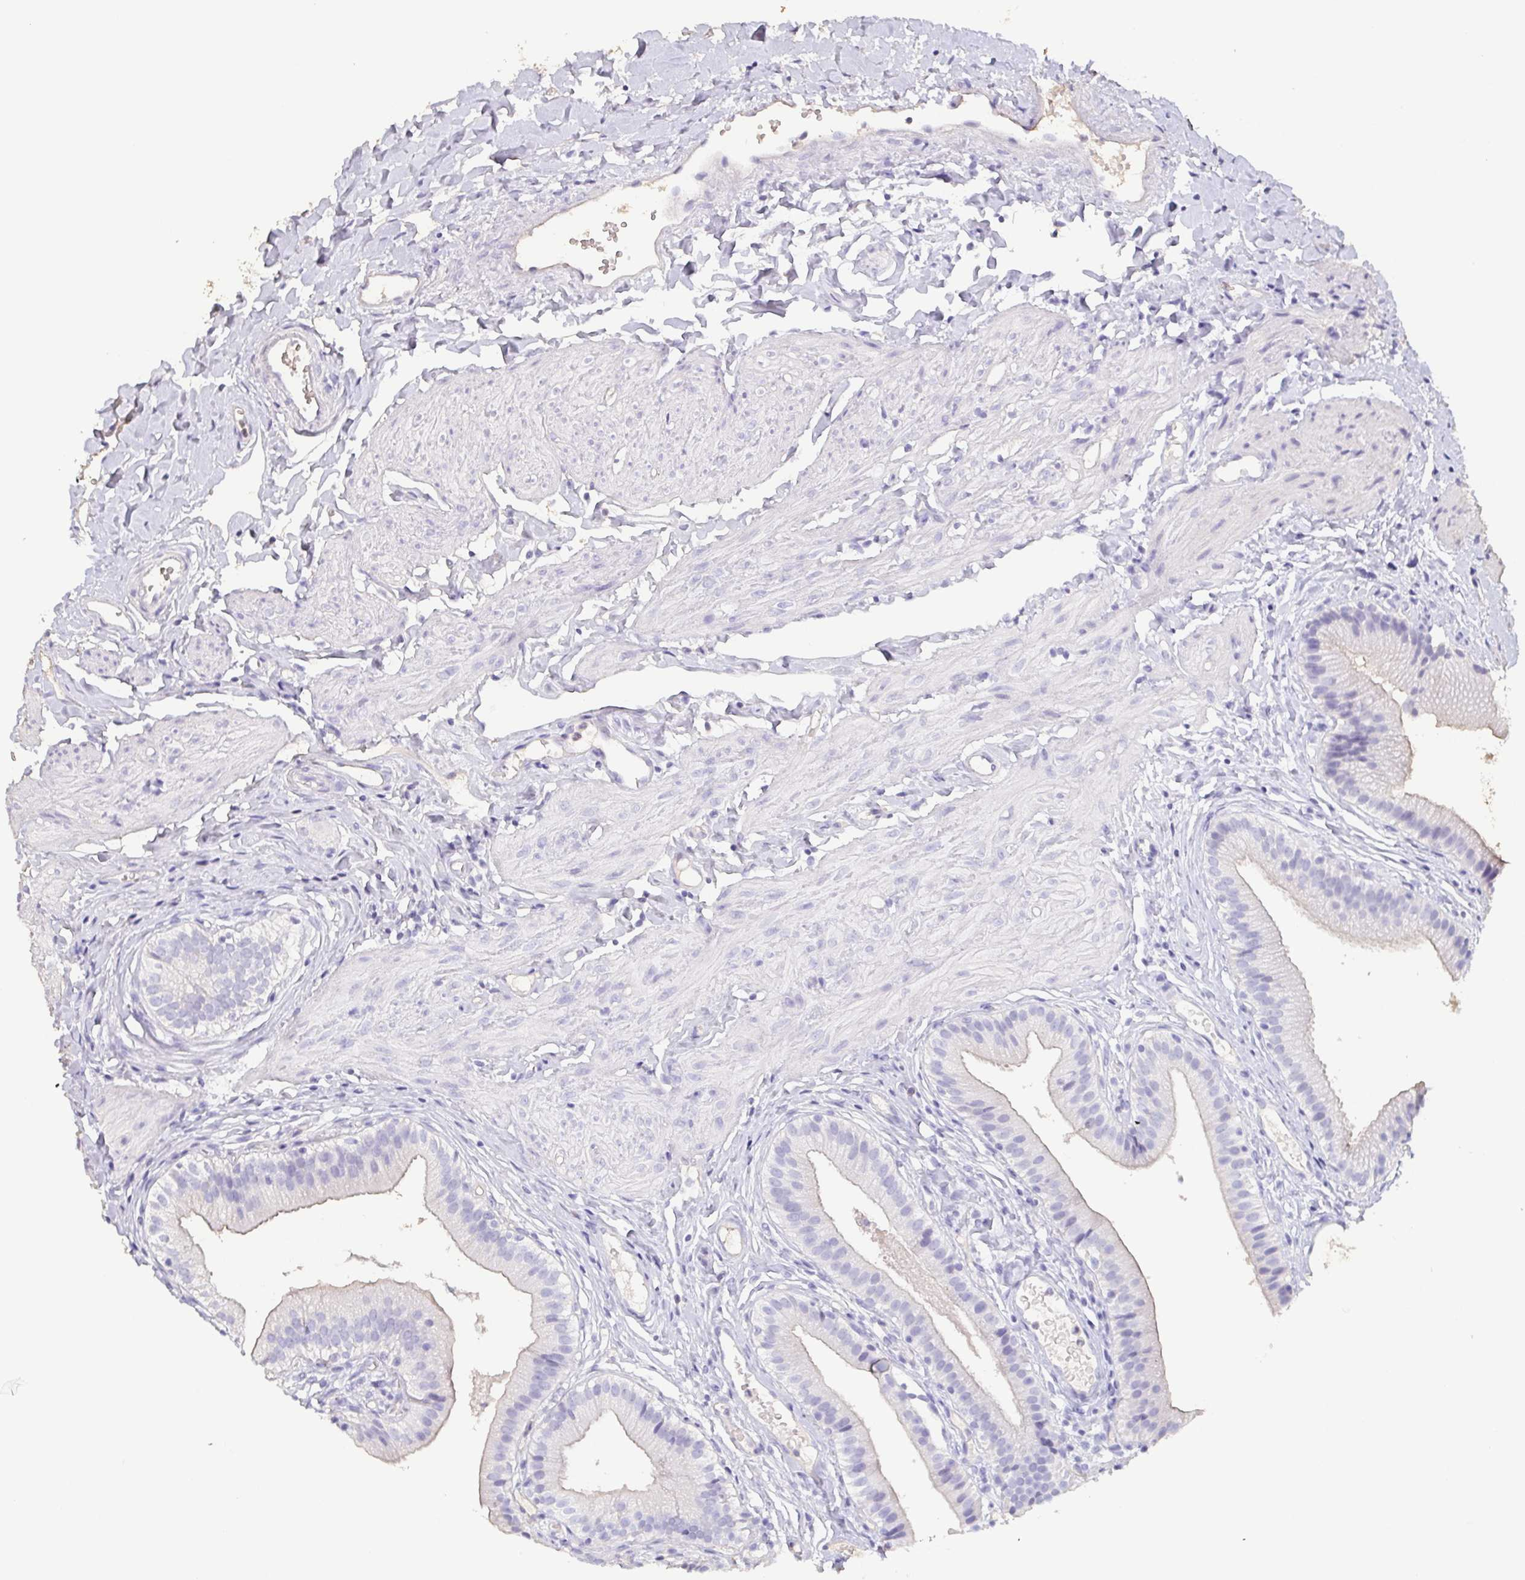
{"staining": {"intensity": "negative", "quantity": "none", "location": "none"}, "tissue": "gallbladder", "cell_type": "Glandular cells", "image_type": "normal", "snomed": [{"axis": "morphology", "description": "Normal tissue, NOS"}, {"axis": "topography", "description": "Gallbladder"}], "caption": "Immunohistochemistry photomicrograph of unremarkable gallbladder stained for a protein (brown), which exhibits no expression in glandular cells. Brightfield microscopy of immunohistochemistry (IHC) stained with DAB (3,3'-diaminobenzidine) (brown) and hematoxylin (blue), captured at high magnification.", "gene": "BPIFA2", "patient": {"sex": "female", "age": 47}}